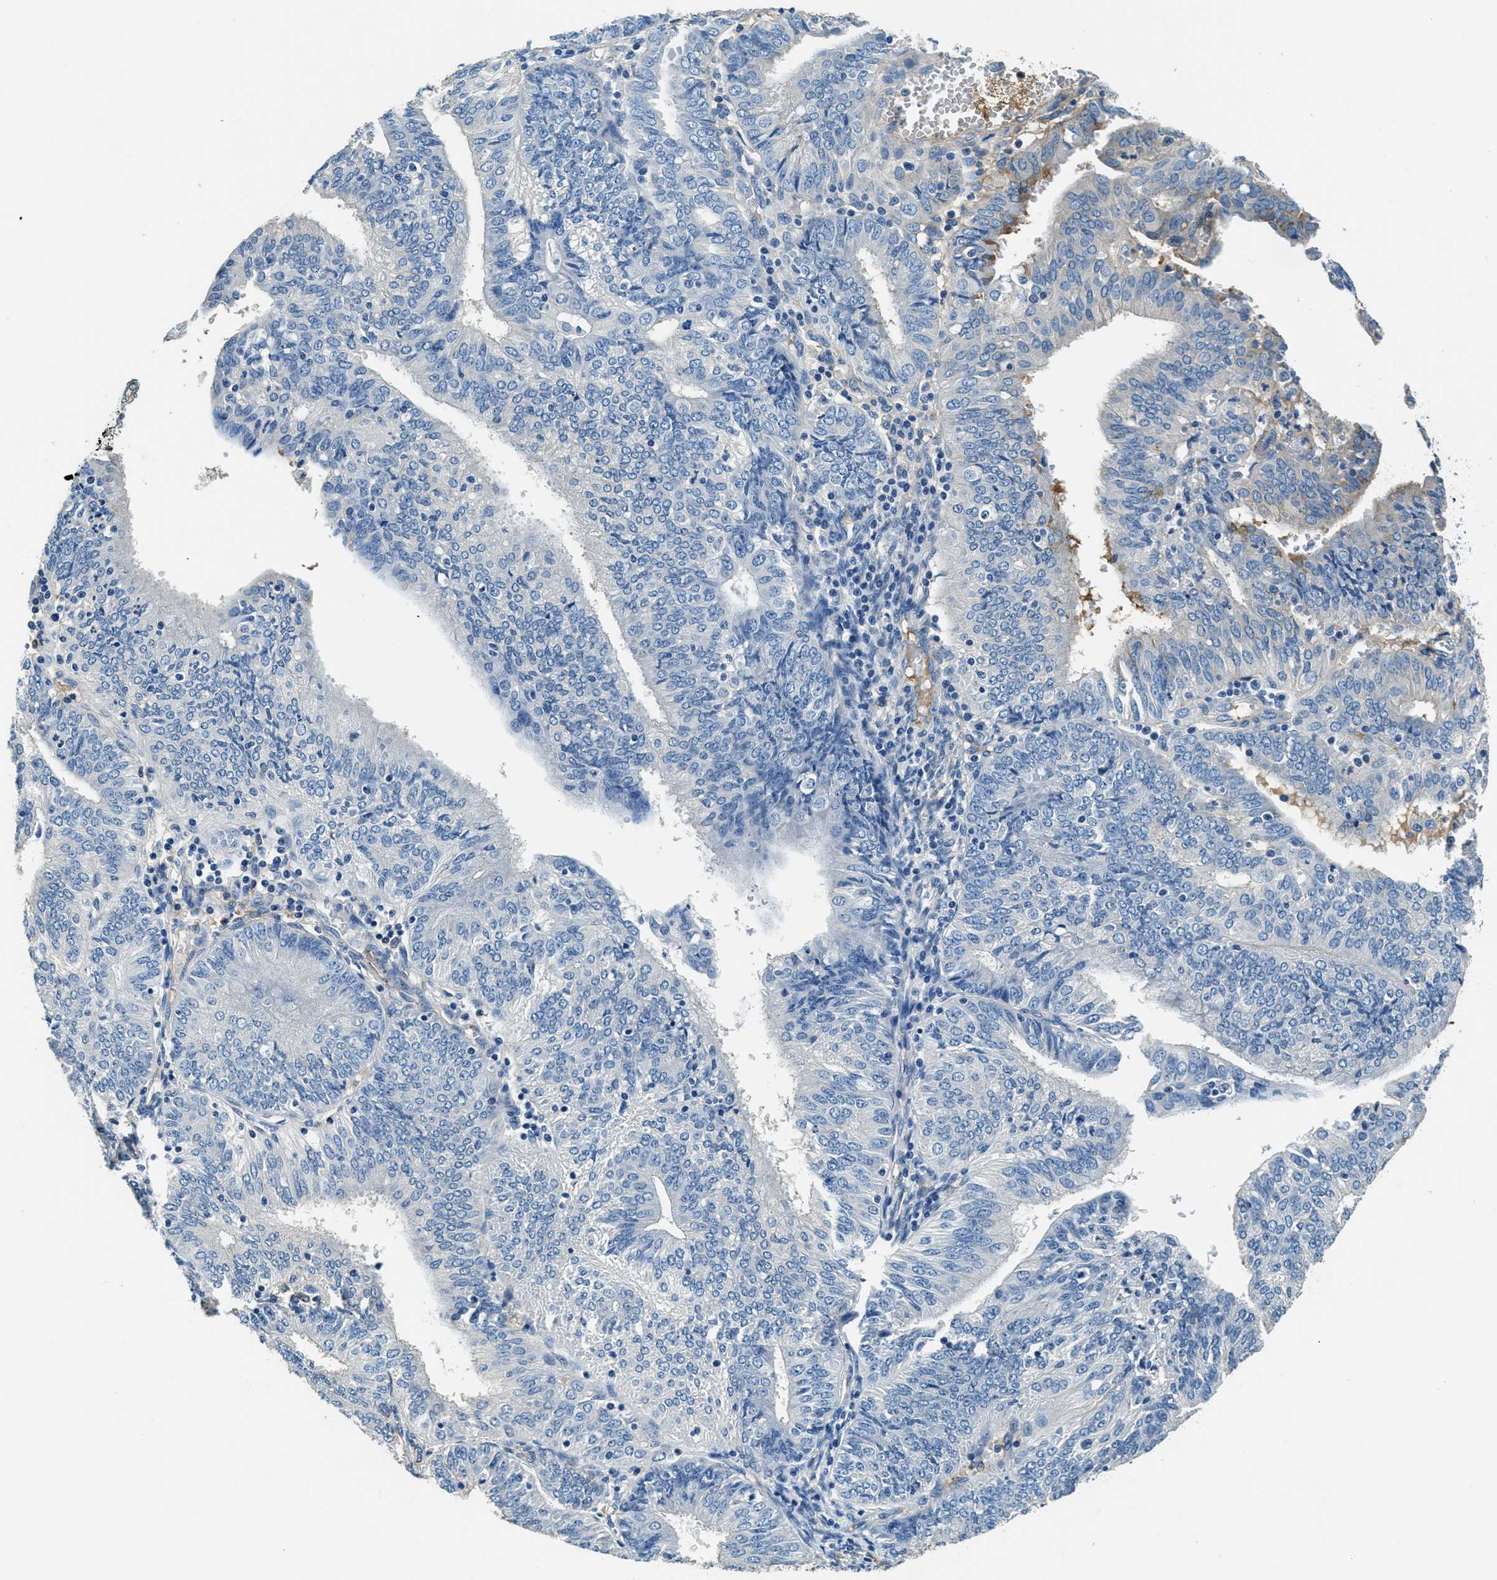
{"staining": {"intensity": "negative", "quantity": "none", "location": "none"}, "tissue": "endometrial cancer", "cell_type": "Tumor cells", "image_type": "cancer", "snomed": [{"axis": "morphology", "description": "Adenocarcinoma, NOS"}, {"axis": "topography", "description": "Endometrium"}], "caption": "Protein analysis of adenocarcinoma (endometrial) shows no significant expression in tumor cells.", "gene": "TMEM186", "patient": {"sex": "female", "age": 58}}